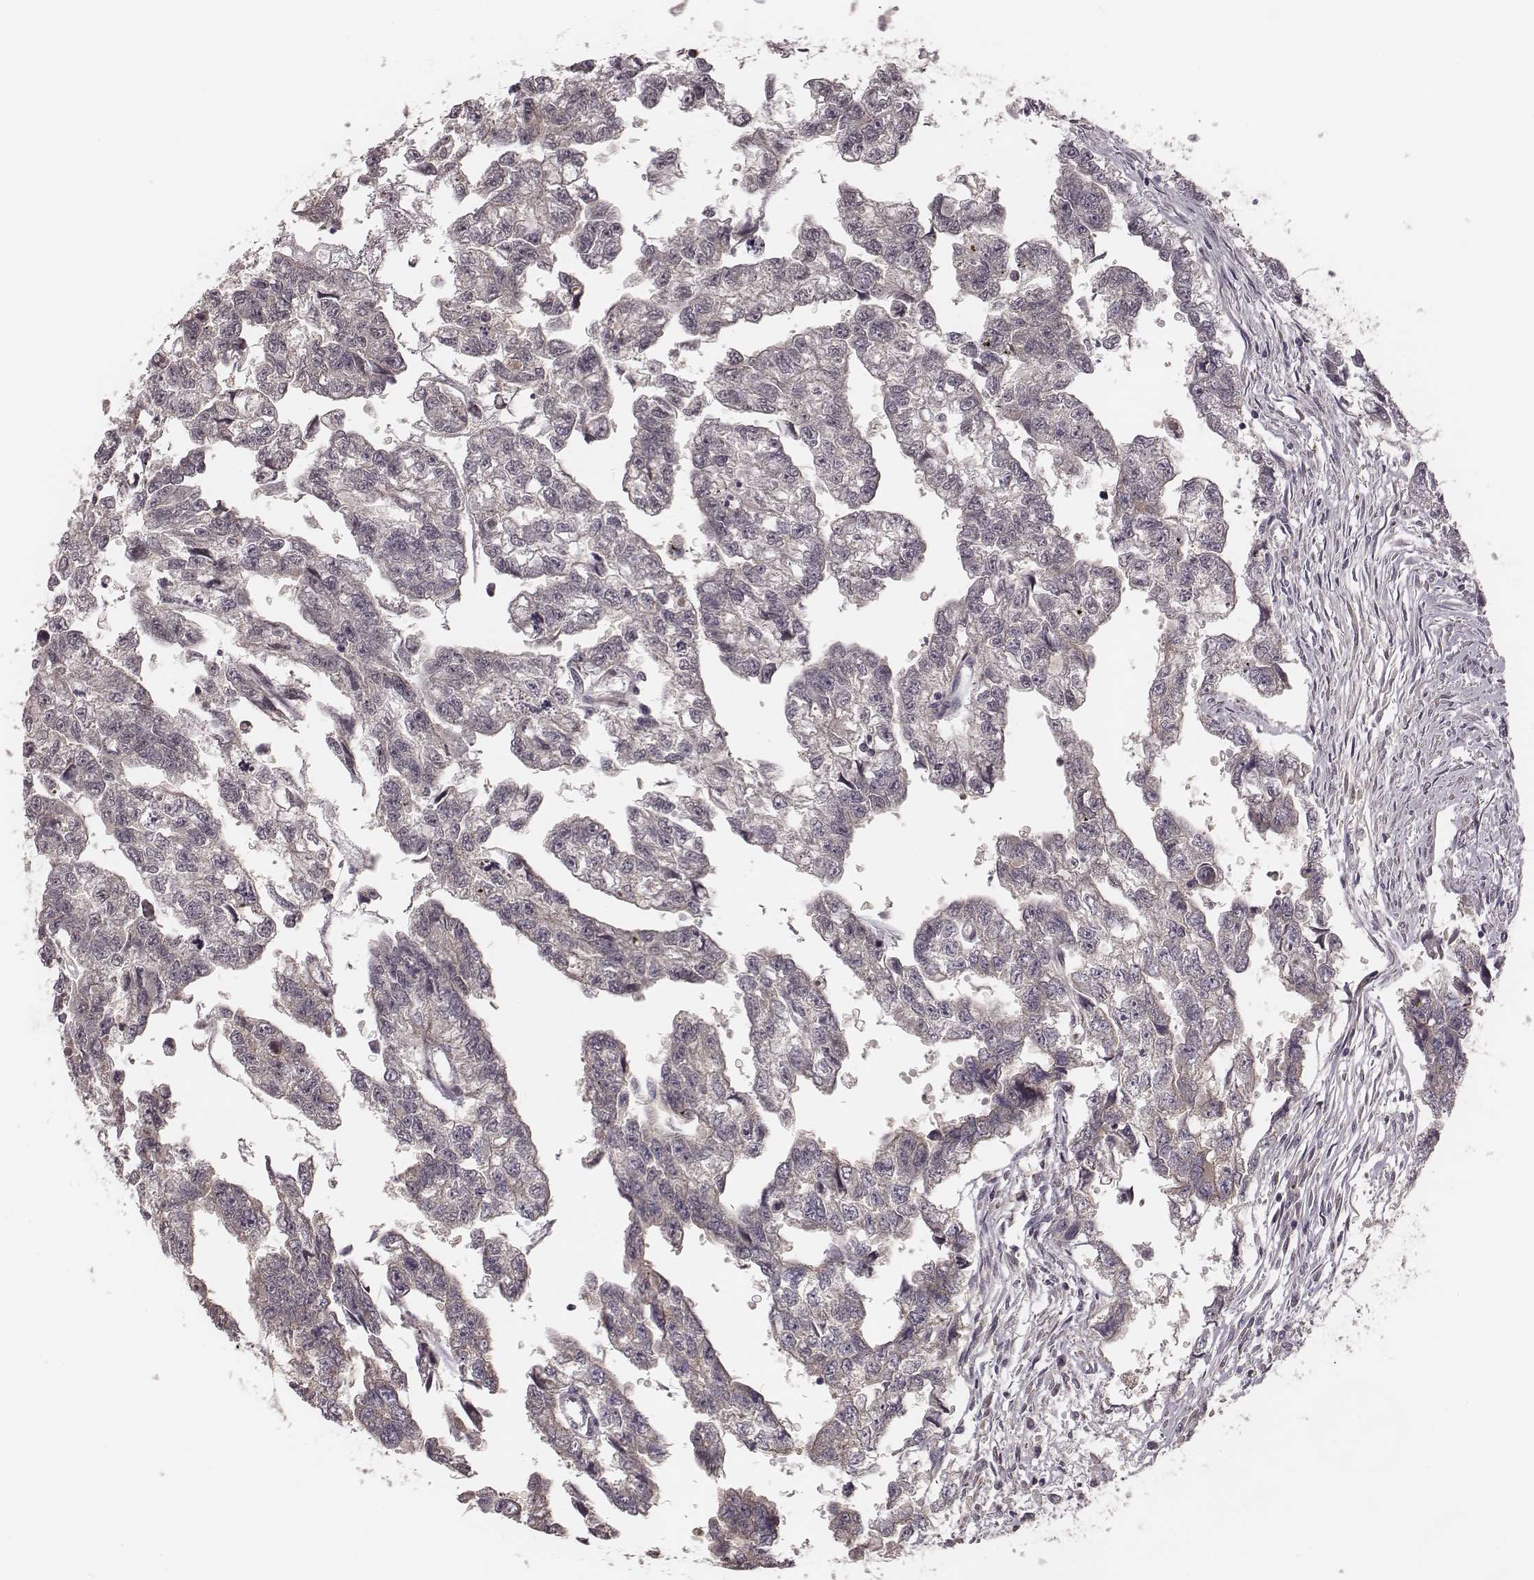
{"staining": {"intensity": "negative", "quantity": "none", "location": "none"}, "tissue": "testis cancer", "cell_type": "Tumor cells", "image_type": "cancer", "snomed": [{"axis": "morphology", "description": "Carcinoma, Embryonal, NOS"}, {"axis": "morphology", "description": "Teratoma, malignant, NOS"}, {"axis": "topography", "description": "Testis"}], "caption": "Immunohistochemistry (IHC) of human testis cancer (embryonal carcinoma) reveals no staining in tumor cells.", "gene": "P2RX5", "patient": {"sex": "male", "age": 44}}